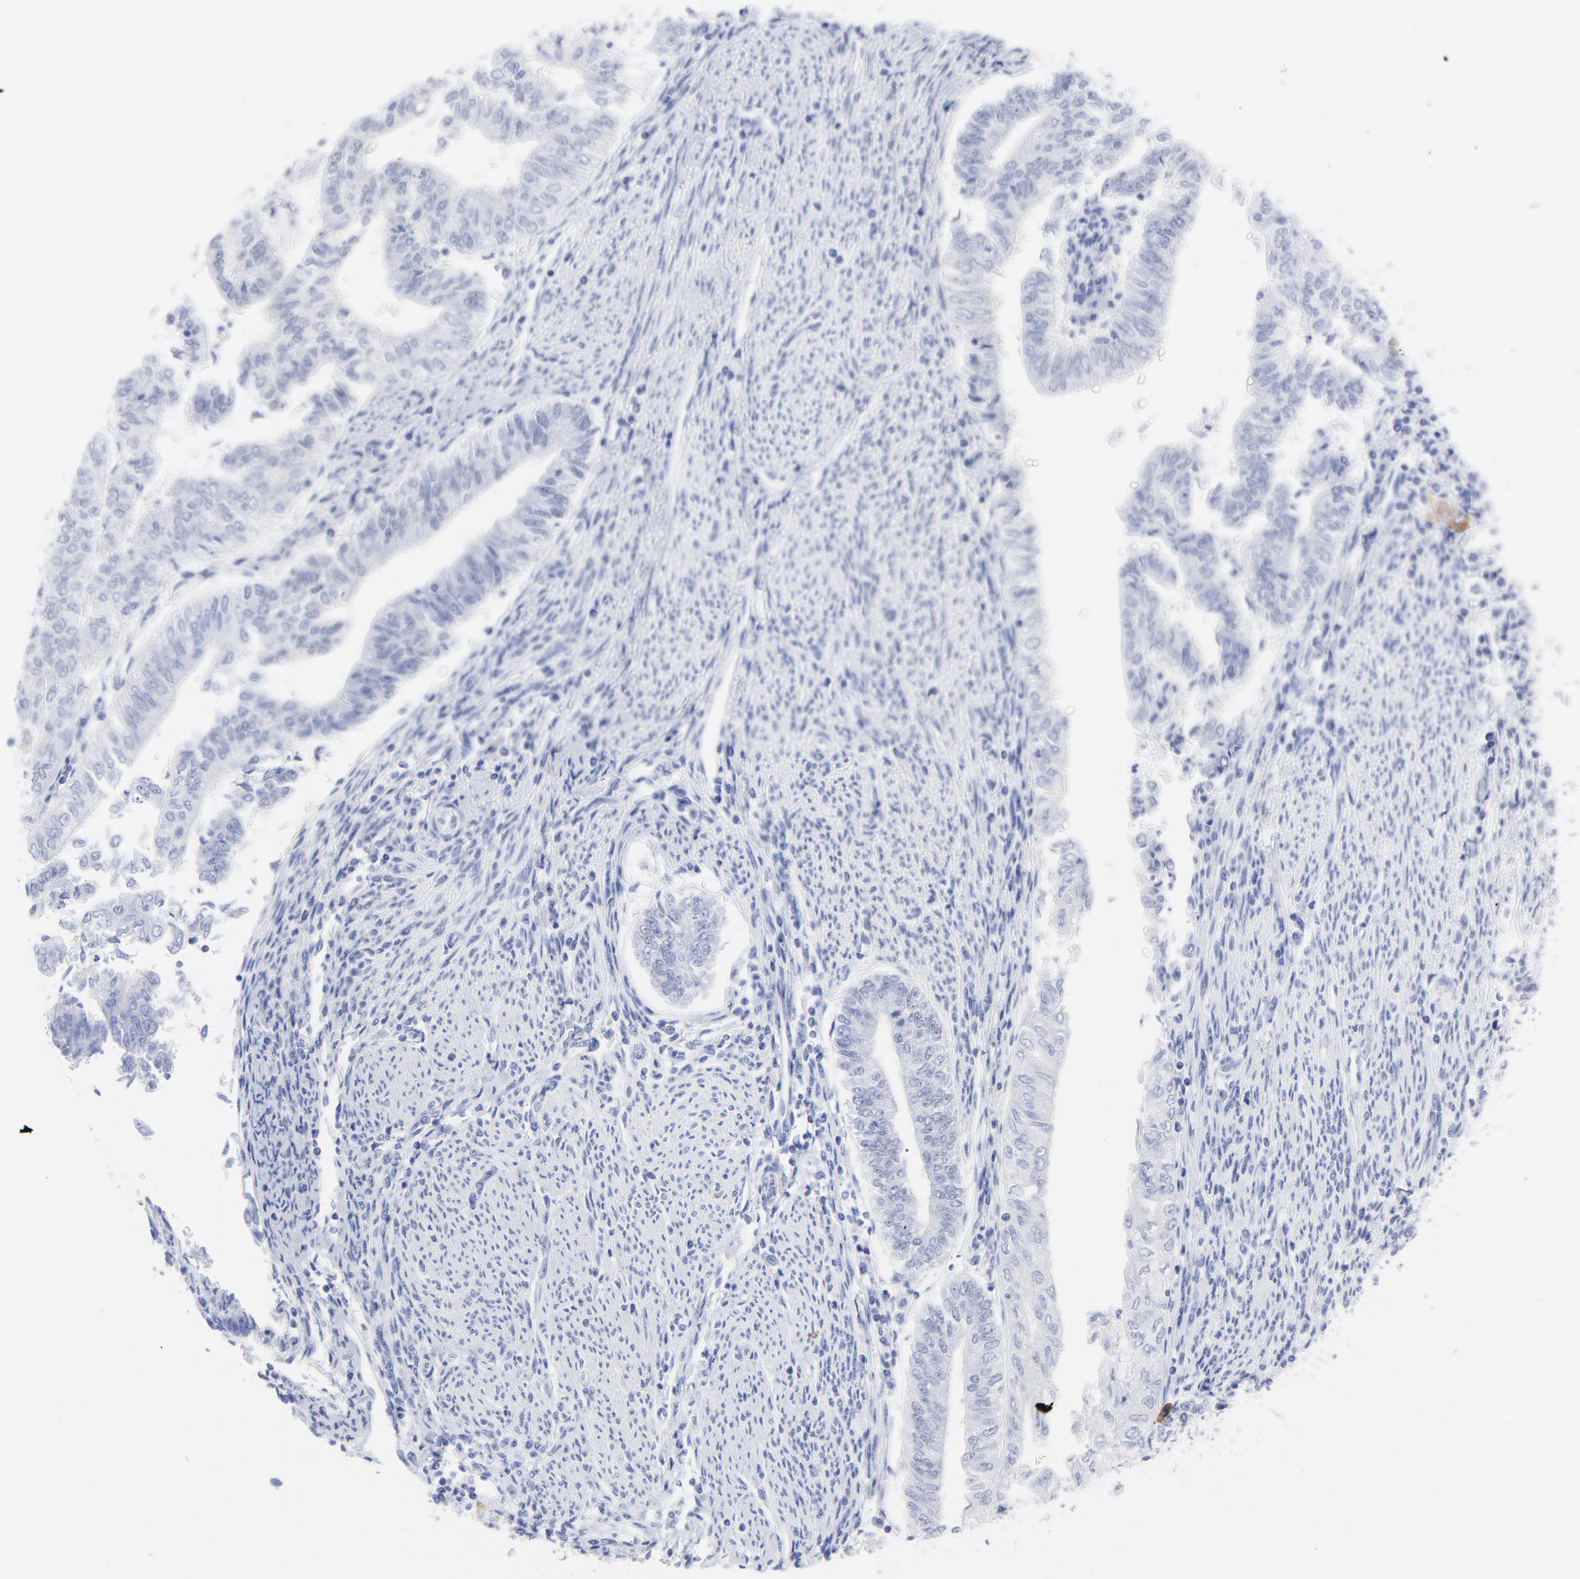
{"staining": {"intensity": "negative", "quantity": "none", "location": "none"}, "tissue": "endometrial cancer", "cell_type": "Tumor cells", "image_type": "cancer", "snomed": [{"axis": "morphology", "description": "Adenocarcinoma, NOS"}, {"axis": "topography", "description": "Endometrium"}], "caption": "Immunohistochemical staining of human endometrial adenocarcinoma displays no significant expression in tumor cells. (IHC, brightfield microscopy, high magnification).", "gene": "ACY1", "patient": {"sex": "female", "age": 66}}